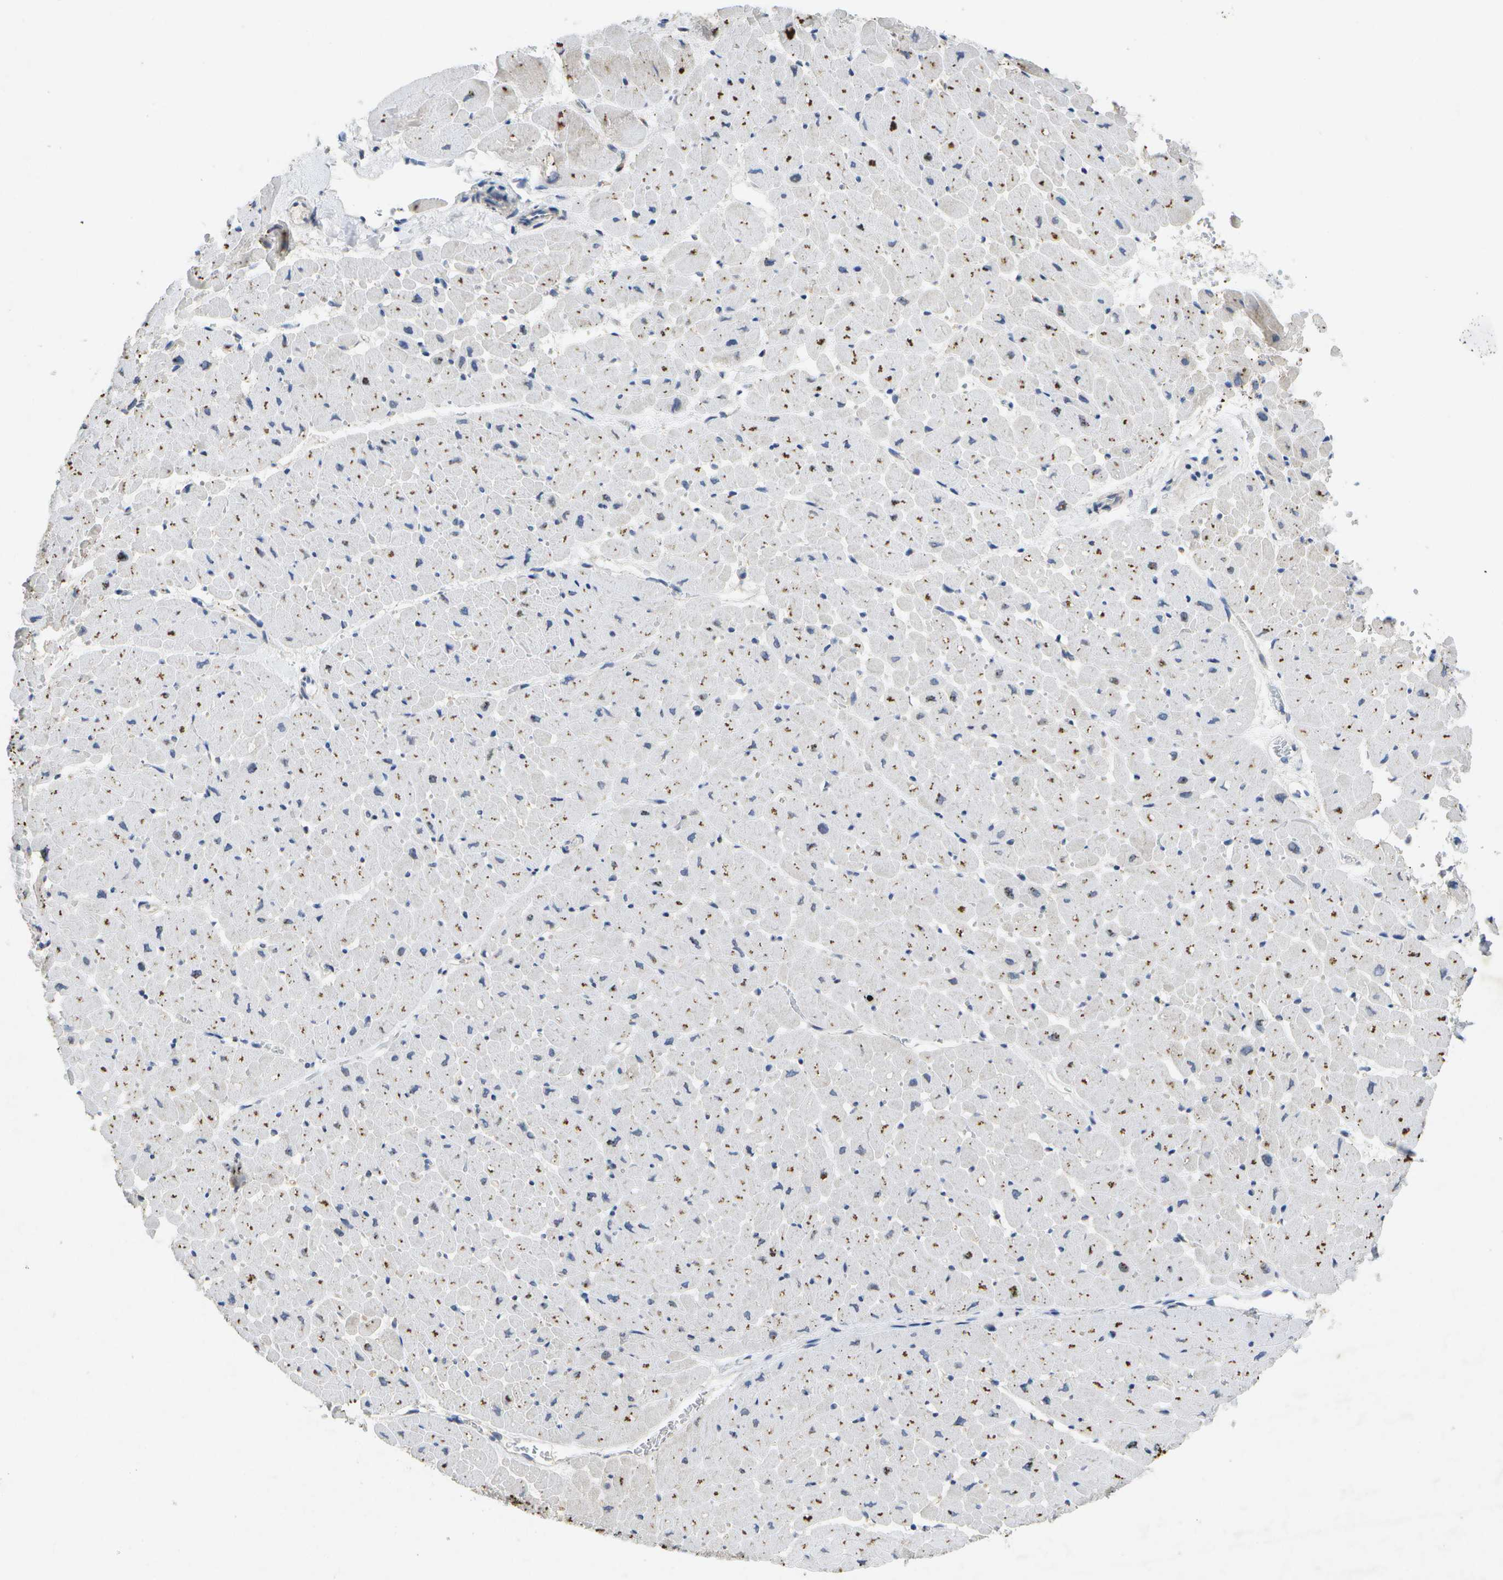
{"staining": {"intensity": "moderate", "quantity": "25%-75%", "location": "cytoplasmic/membranous"}, "tissue": "heart muscle", "cell_type": "Cardiomyocytes", "image_type": "normal", "snomed": [{"axis": "morphology", "description": "Normal tissue, NOS"}, {"axis": "topography", "description": "Heart"}], "caption": "Immunohistochemical staining of unremarkable human heart muscle reveals 25%-75% levels of moderate cytoplasmic/membranous protein expression in approximately 25%-75% of cardiomyocytes. The protein is shown in brown color, while the nuclei are stained blue.", "gene": "KDELR1", "patient": {"sex": "male", "age": 45}}